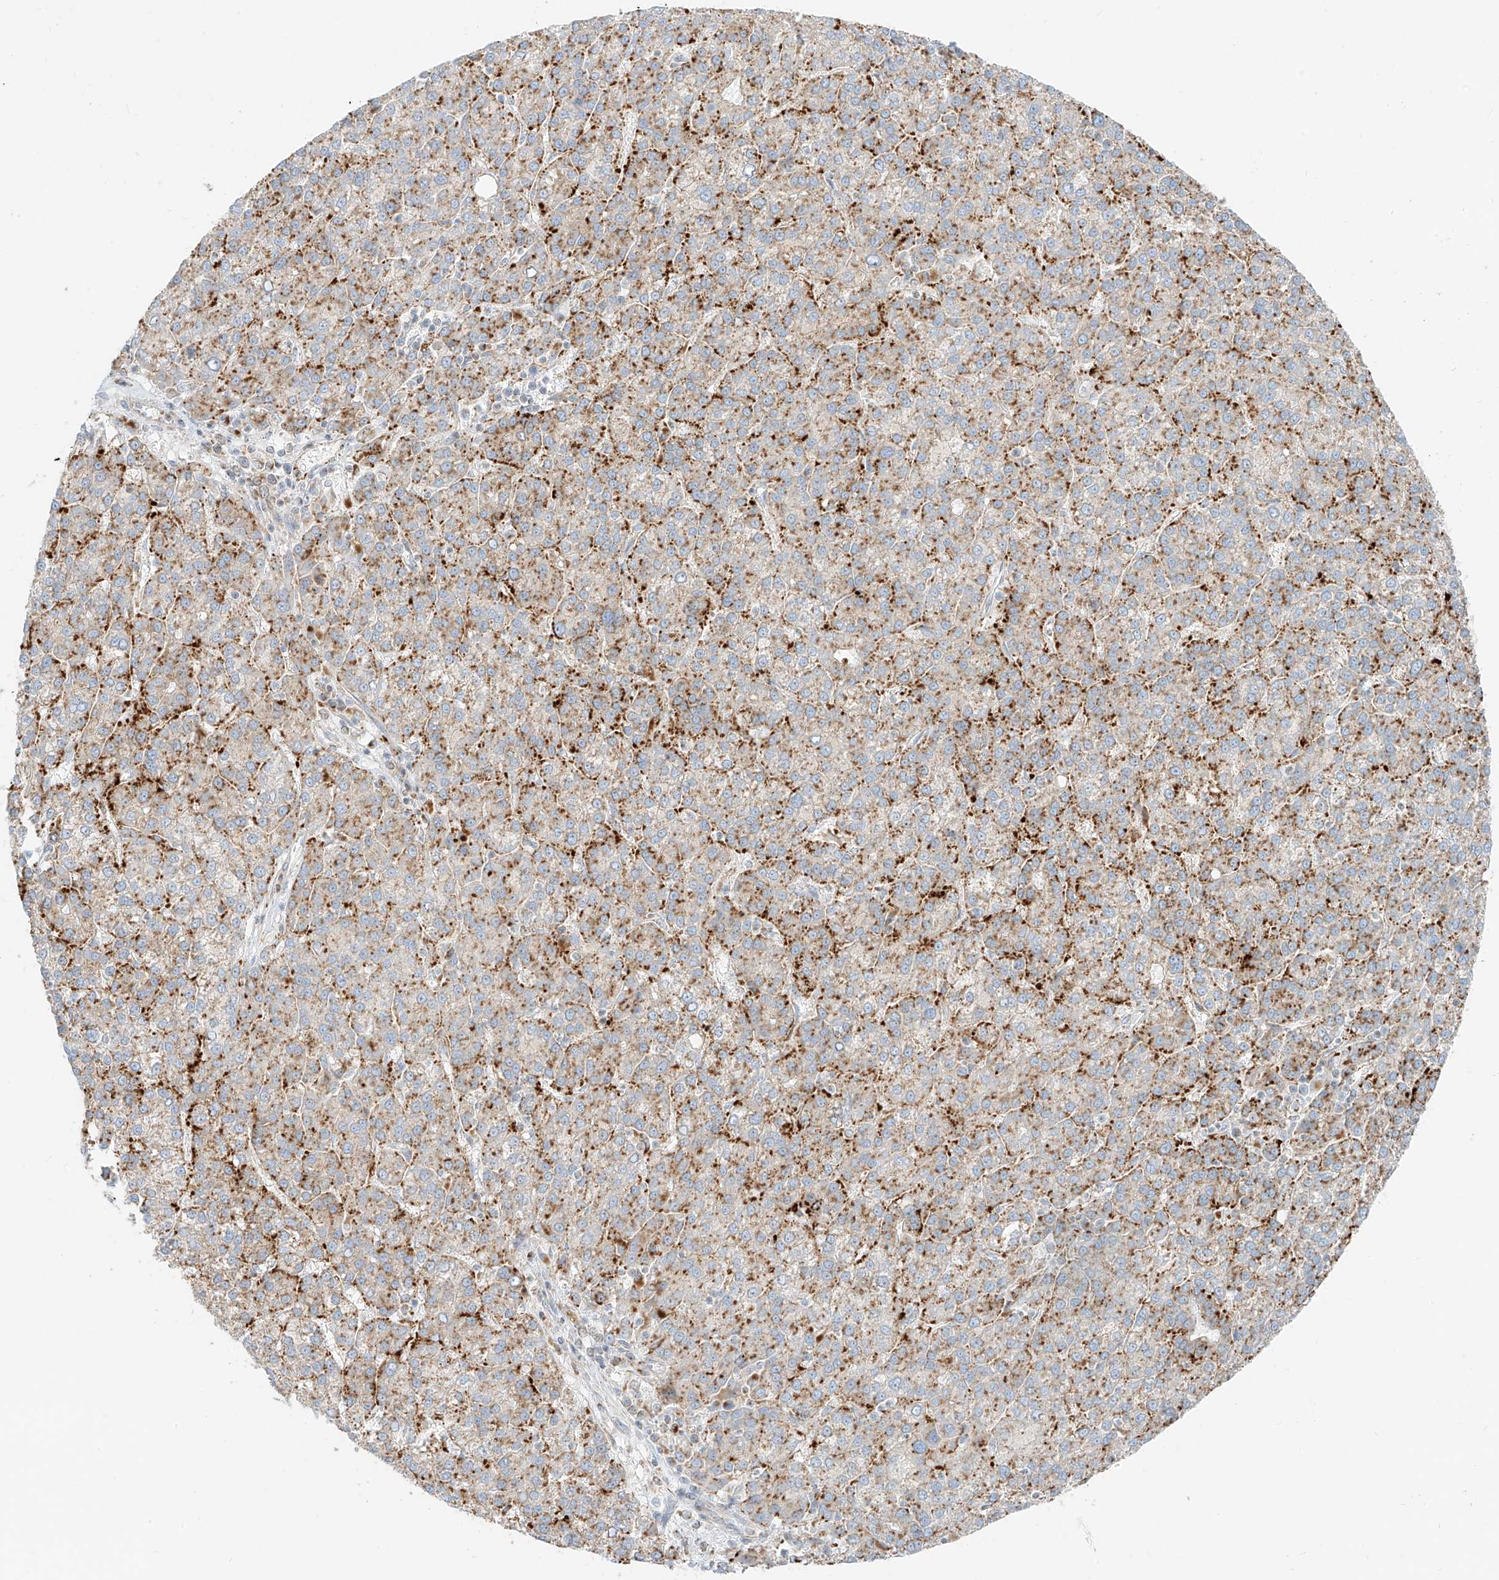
{"staining": {"intensity": "moderate", "quantity": ">75%", "location": "cytoplasmic/membranous"}, "tissue": "liver cancer", "cell_type": "Tumor cells", "image_type": "cancer", "snomed": [{"axis": "morphology", "description": "Carcinoma, Hepatocellular, NOS"}, {"axis": "topography", "description": "Liver"}], "caption": "A micrograph showing moderate cytoplasmic/membranous expression in approximately >75% of tumor cells in liver cancer (hepatocellular carcinoma), as visualized by brown immunohistochemical staining.", "gene": "SLC35F6", "patient": {"sex": "female", "age": 58}}